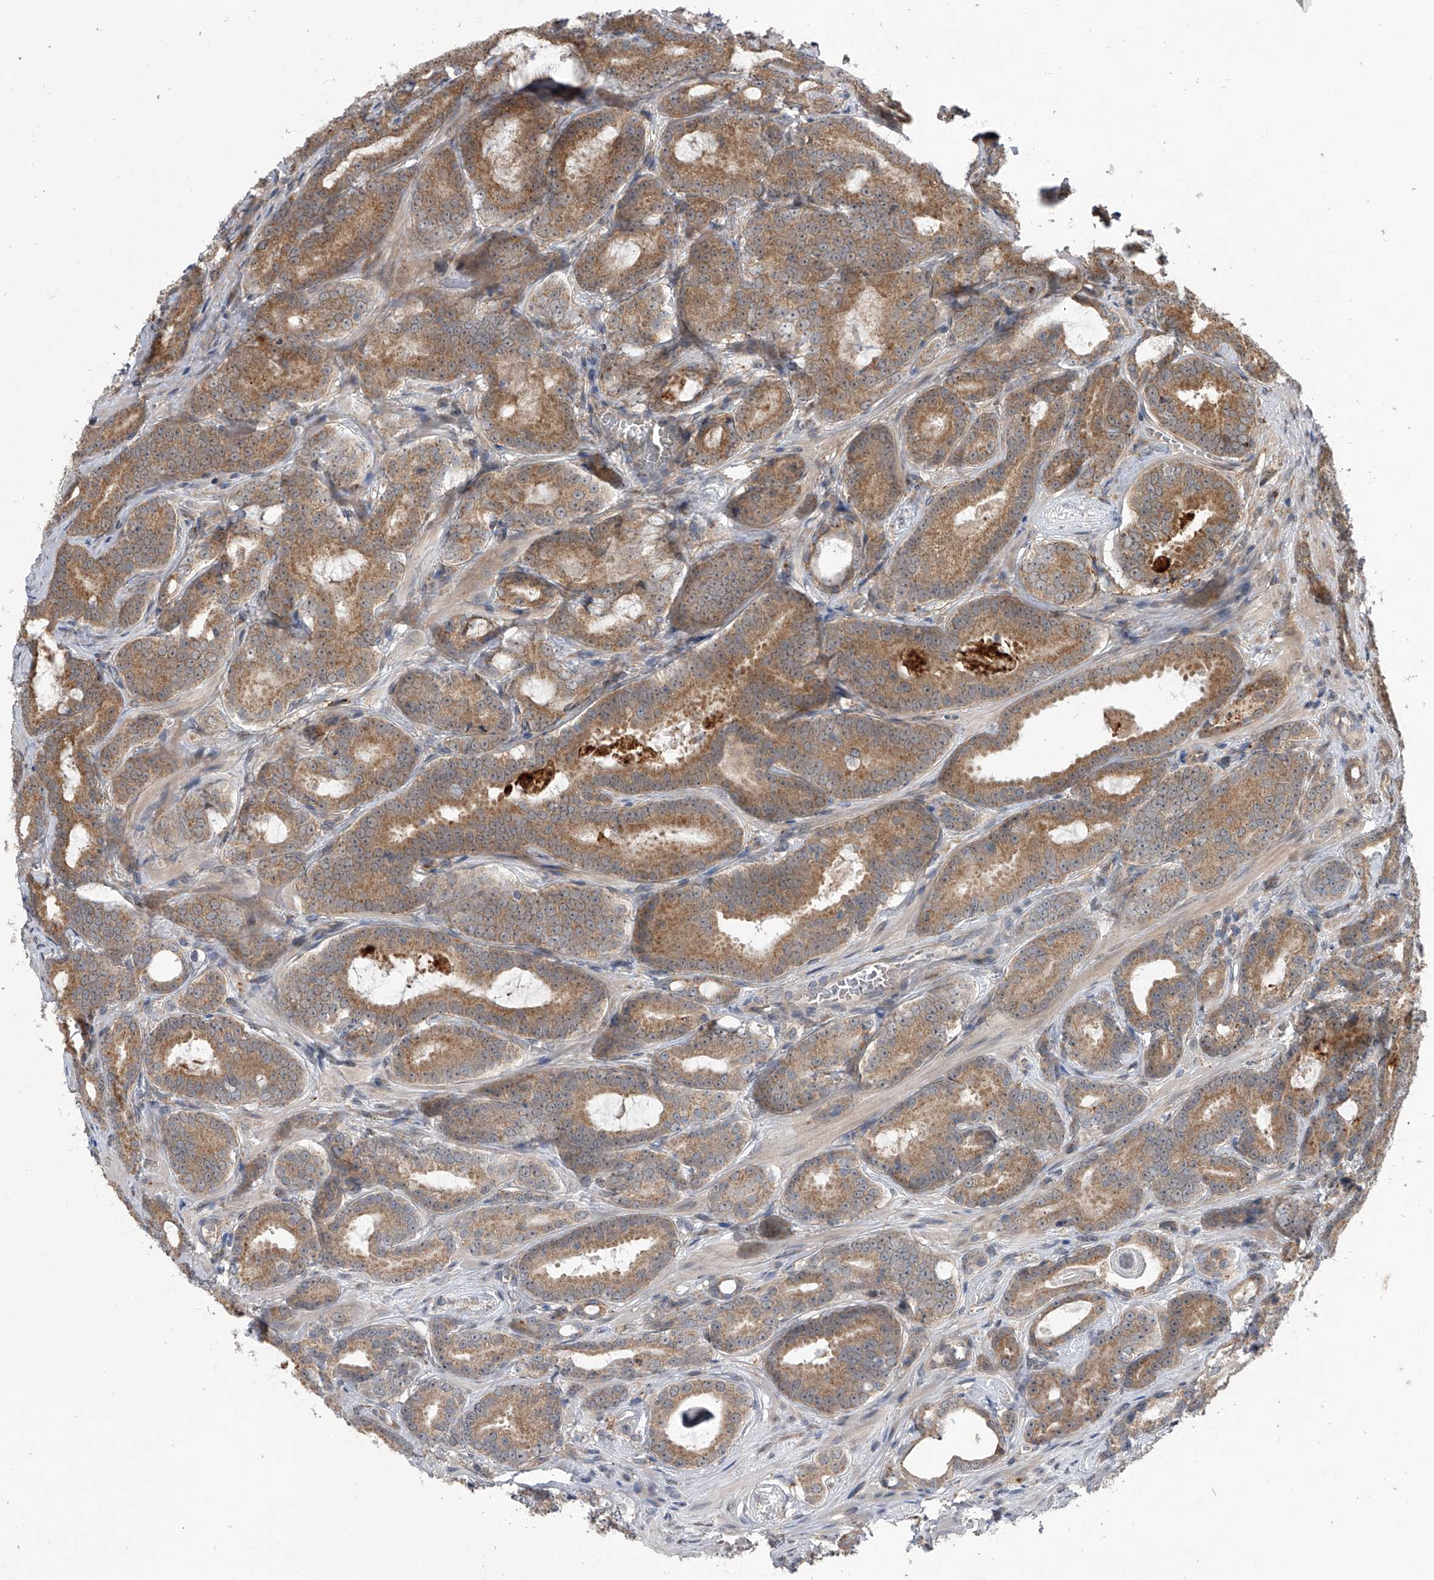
{"staining": {"intensity": "strong", "quantity": "25%-75%", "location": "cytoplasmic/membranous"}, "tissue": "prostate cancer", "cell_type": "Tumor cells", "image_type": "cancer", "snomed": [{"axis": "morphology", "description": "Adenocarcinoma, High grade"}, {"axis": "topography", "description": "Prostate"}], "caption": "A photomicrograph of prostate cancer (high-grade adenocarcinoma) stained for a protein reveals strong cytoplasmic/membranous brown staining in tumor cells.", "gene": "GEMIN8", "patient": {"sex": "male", "age": 66}}